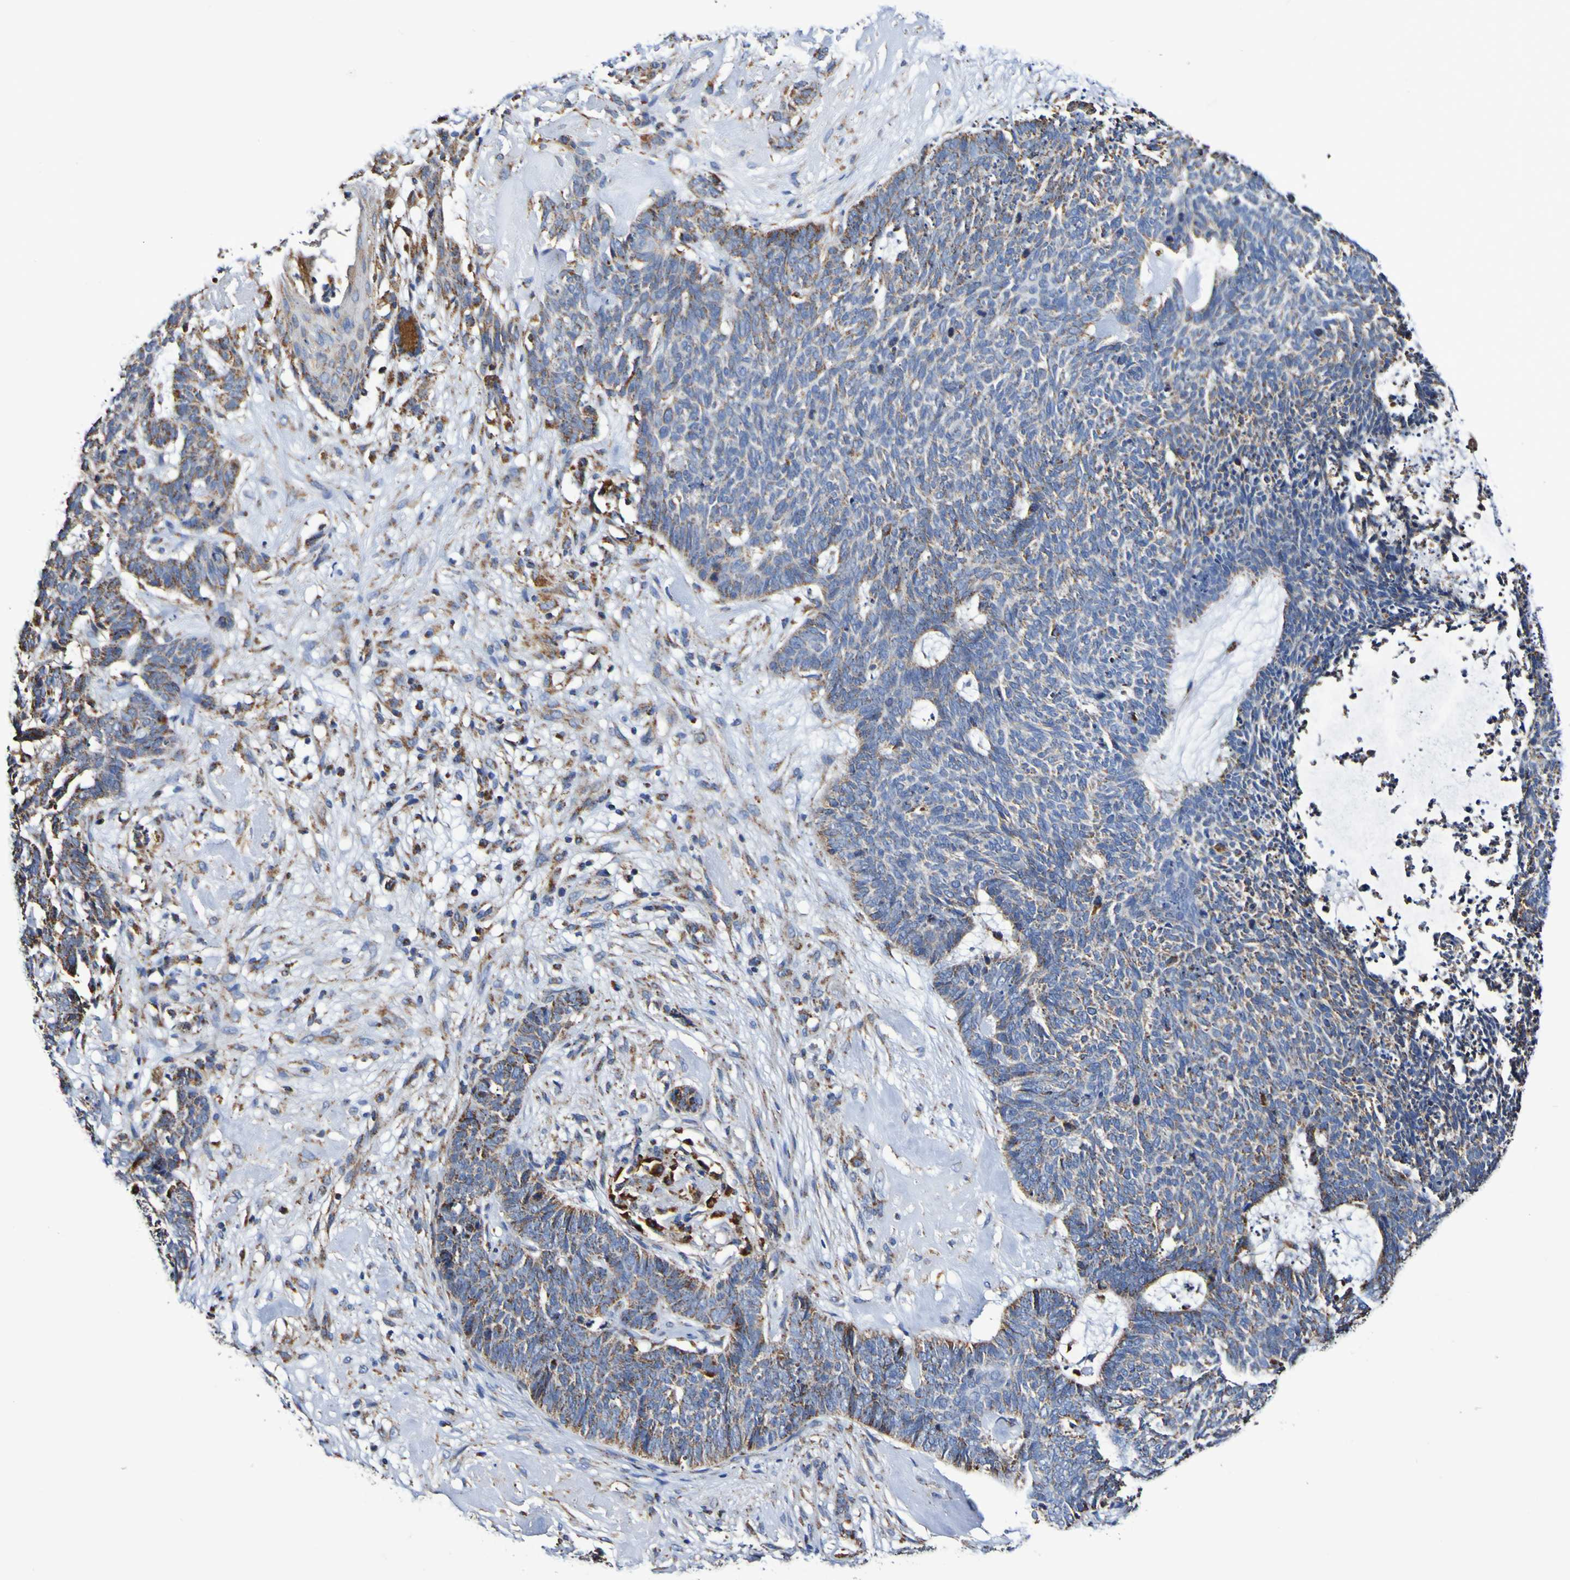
{"staining": {"intensity": "weak", "quantity": "<25%", "location": "cytoplasmic/membranous"}, "tissue": "skin cancer", "cell_type": "Tumor cells", "image_type": "cancer", "snomed": [{"axis": "morphology", "description": "Basal cell carcinoma"}, {"axis": "topography", "description": "Skin"}], "caption": "DAB (3,3'-diaminobenzidine) immunohistochemical staining of human skin cancer shows no significant staining in tumor cells.", "gene": "IL18R1", "patient": {"sex": "female", "age": 84}}